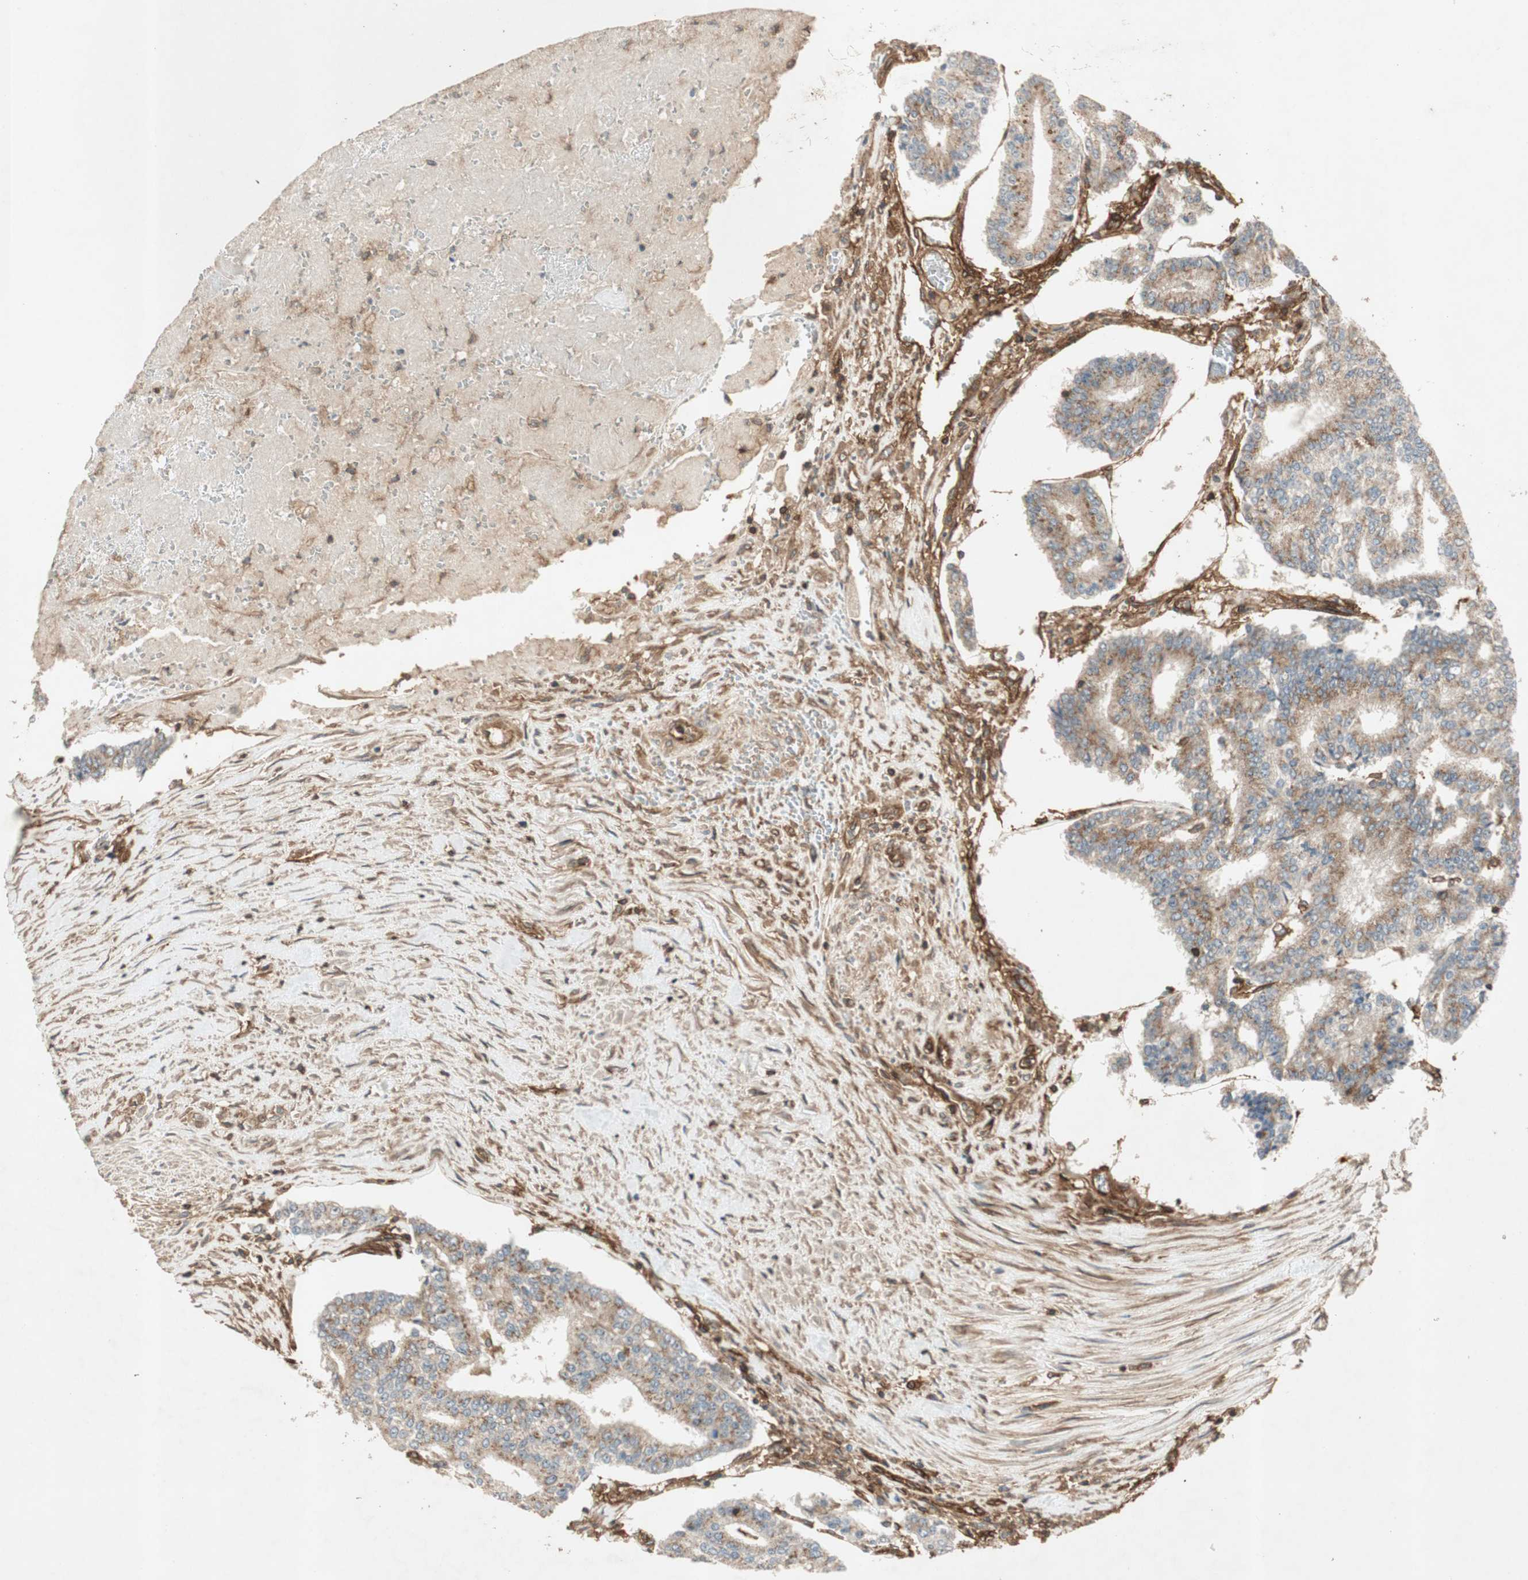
{"staining": {"intensity": "moderate", "quantity": ">75%", "location": "cytoplasmic/membranous"}, "tissue": "prostate cancer", "cell_type": "Tumor cells", "image_type": "cancer", "snomed": [{"axis": "morphology", "description": "Adenocarcinoma, High grade"}, {"axis": "topography", "description": "Prostate"}], "caption": "The photomicrograph reveals staining of prostate cancer, revealing moderate cytoplasmic/membranous protein staining (brown color) within tumor cells. Using DAB (3,3'-diaminobenzidine) (brown) and hematoxylin (blue) stains, captured at high magnification using brightfield microscopy.", "gene": "BTN3A3", "patient": {"sex": "male", "age": 55}}